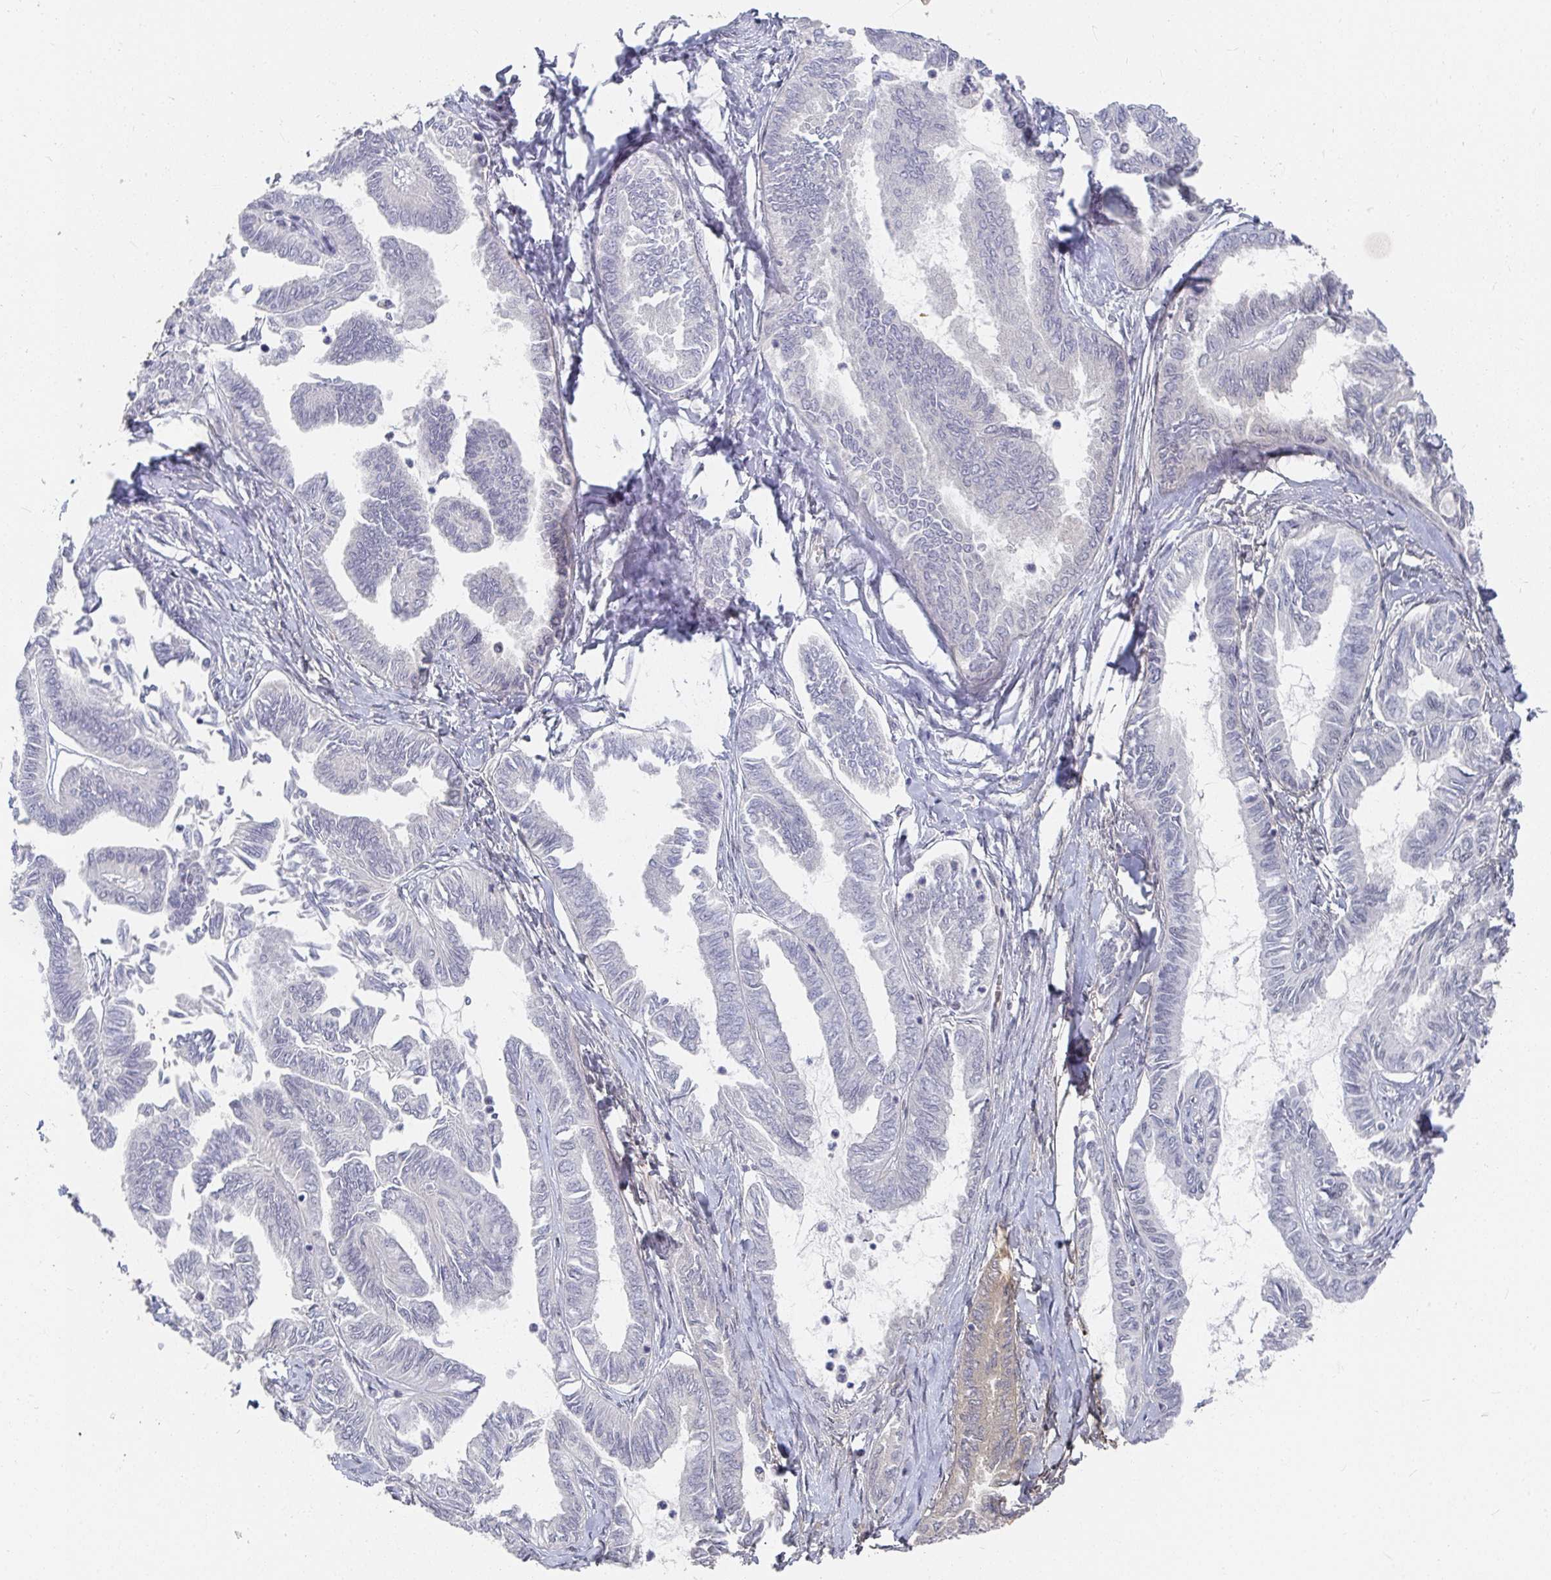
{"staining": {"intensity": "negative", "quantity": "none", "location": "none"}, "tissue": "ovarian cancer", "cell_type": "Tumor cells", "image_type": "cancer", "snomed": [{"axis": "morphology", "description": "Carcinoma, endometroid"}, {"axis": "topography", "description": "Ovary"}], "caption": "There is no significant positivity in tumor cells of ovarian cancer (endometroid carcinoma).", "gene": "RCOR1", "patient": {"sex": "female", "age": 70}}